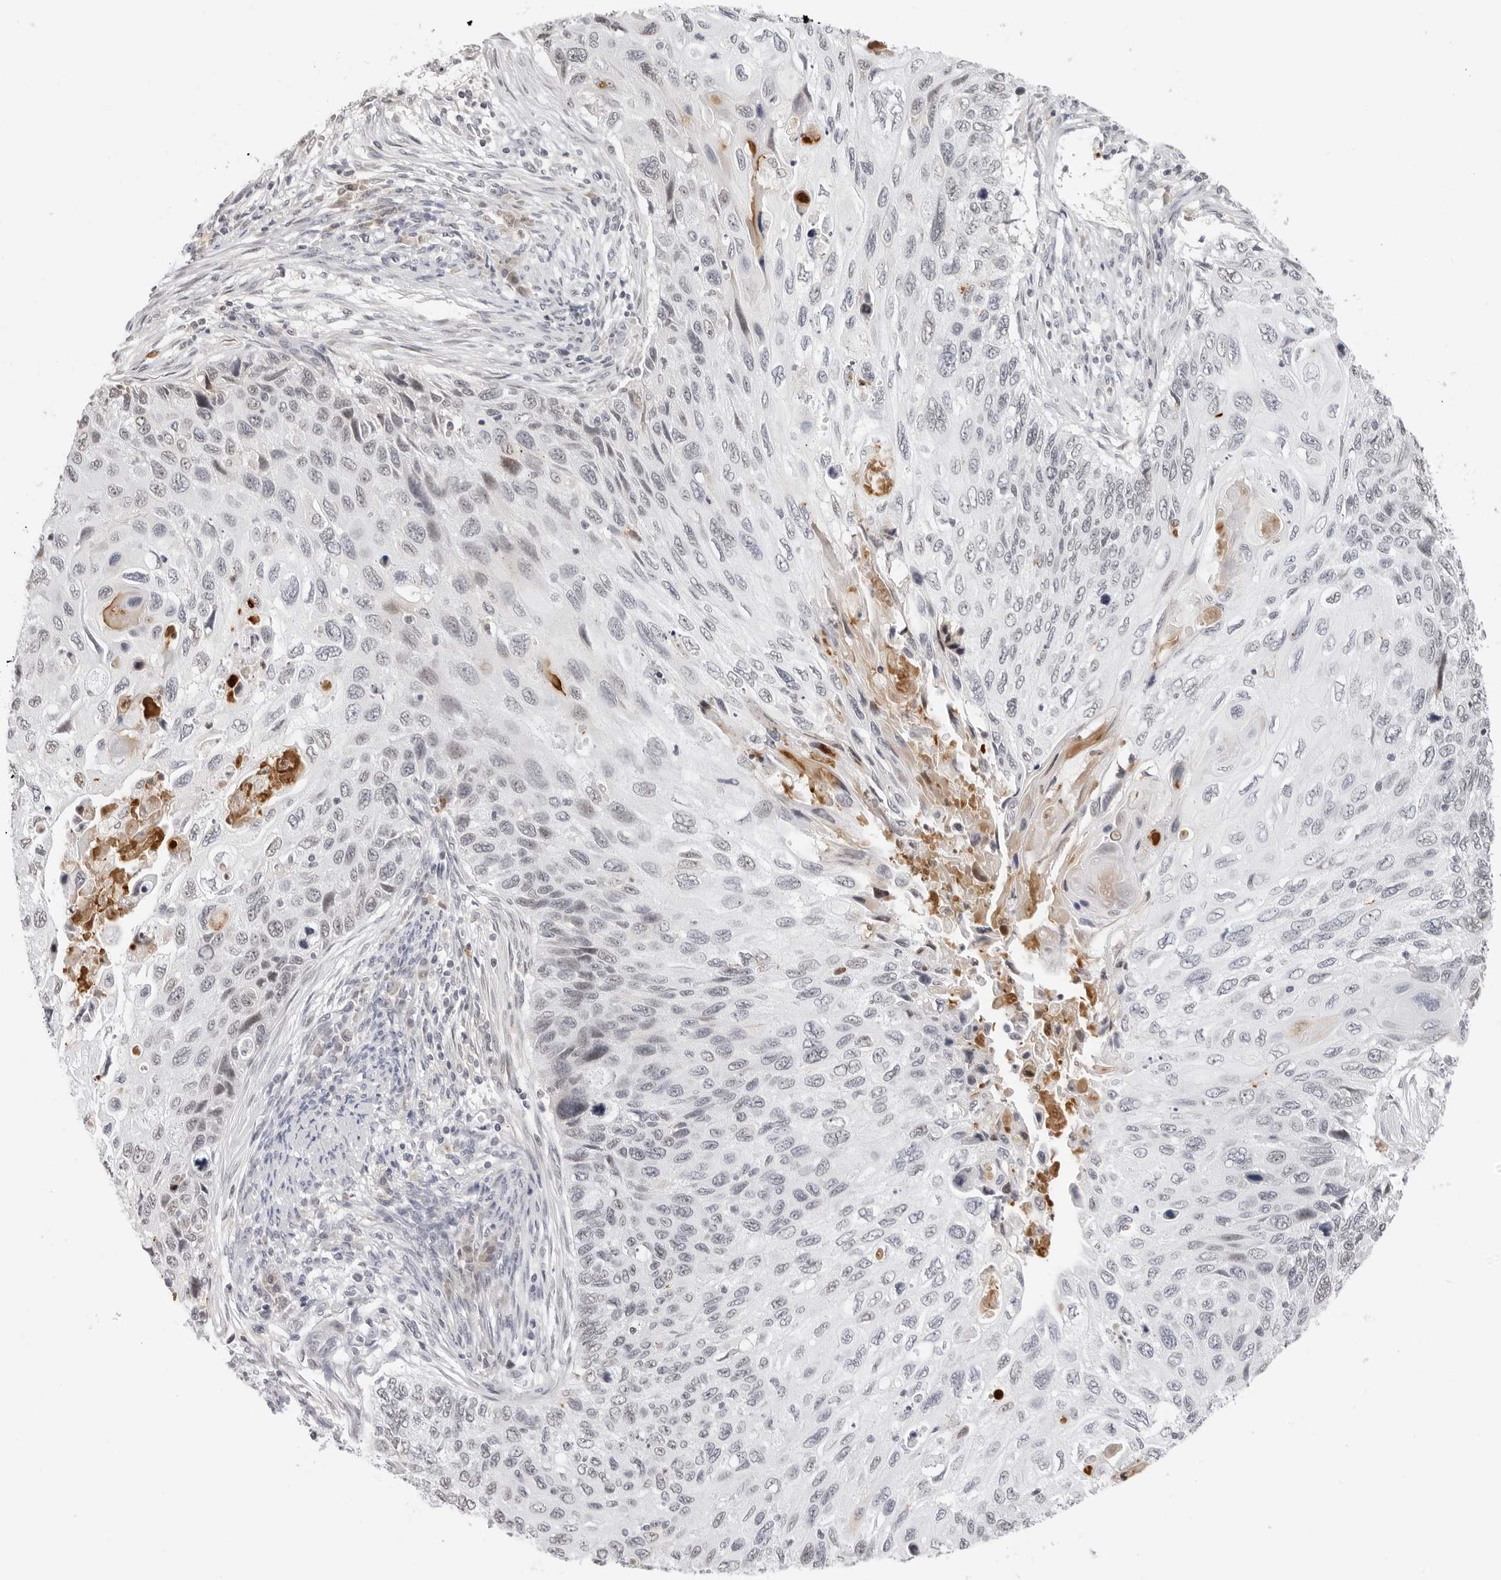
{"staining": {"intensity": "negative", "quantity": "none", "location": "none"}, "tissue": "cervical cancer", "cell_type": "Tumor cells", "image_type": "cancer", "snomed": [{"axis": "morphology", "description": "Squamous cell carcinoma, NOS"}, {"axis": "topography", "description": "Cervix"}], "caption": "Immunohistochemical staining of human cervical squamous cell carcinoma shows no significant expression in tumor cells. Brightfield microscopy of immunohistochemistry (IHC) stained with DAB (3,3'-diaminobenzidine) (brown) and hematoxylin (blue), captured at high magnification.", "gene": "MSH6", "patient": {"sex": "female", "age": 70}}